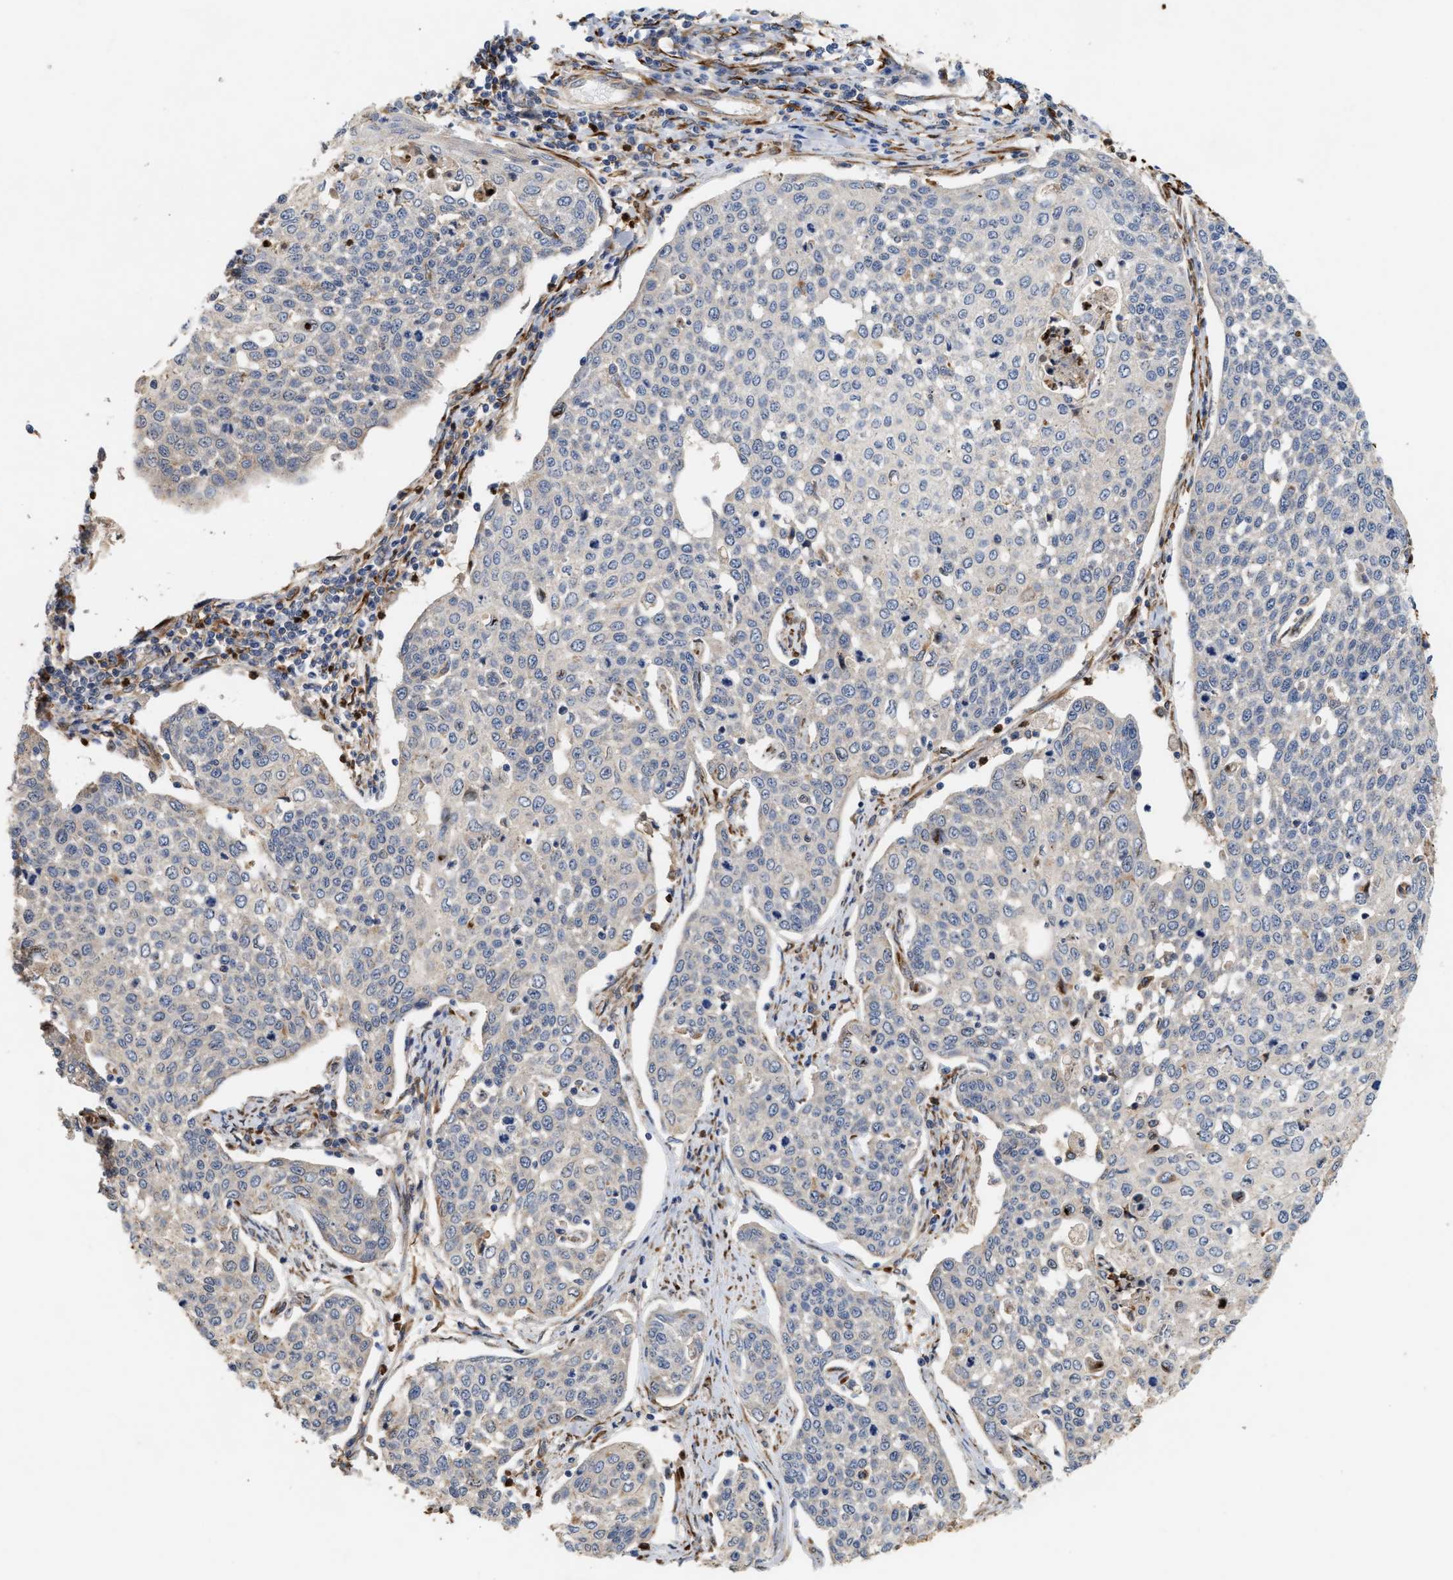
{"staining": {"intensity": "negative", "quantity": "none", "location": "none"}, "tissue": "cervical cancer", "cell_type": "Tumor cells", "image_type": "cancer", "snomed": [{"axis": "morphology", "description": "Squamous cell carcinoma, NOS"}, {"axis": "topography", "description": "Cervix"}], "caption": "Immunohistochemistry (IHC) image of neoplastic tissue: cervical cancer stained with DAB demonstrates no significant protein expression in tumor cells.", "gene": "PLCD1", "patient": {"sex": "female", "age": 34}}